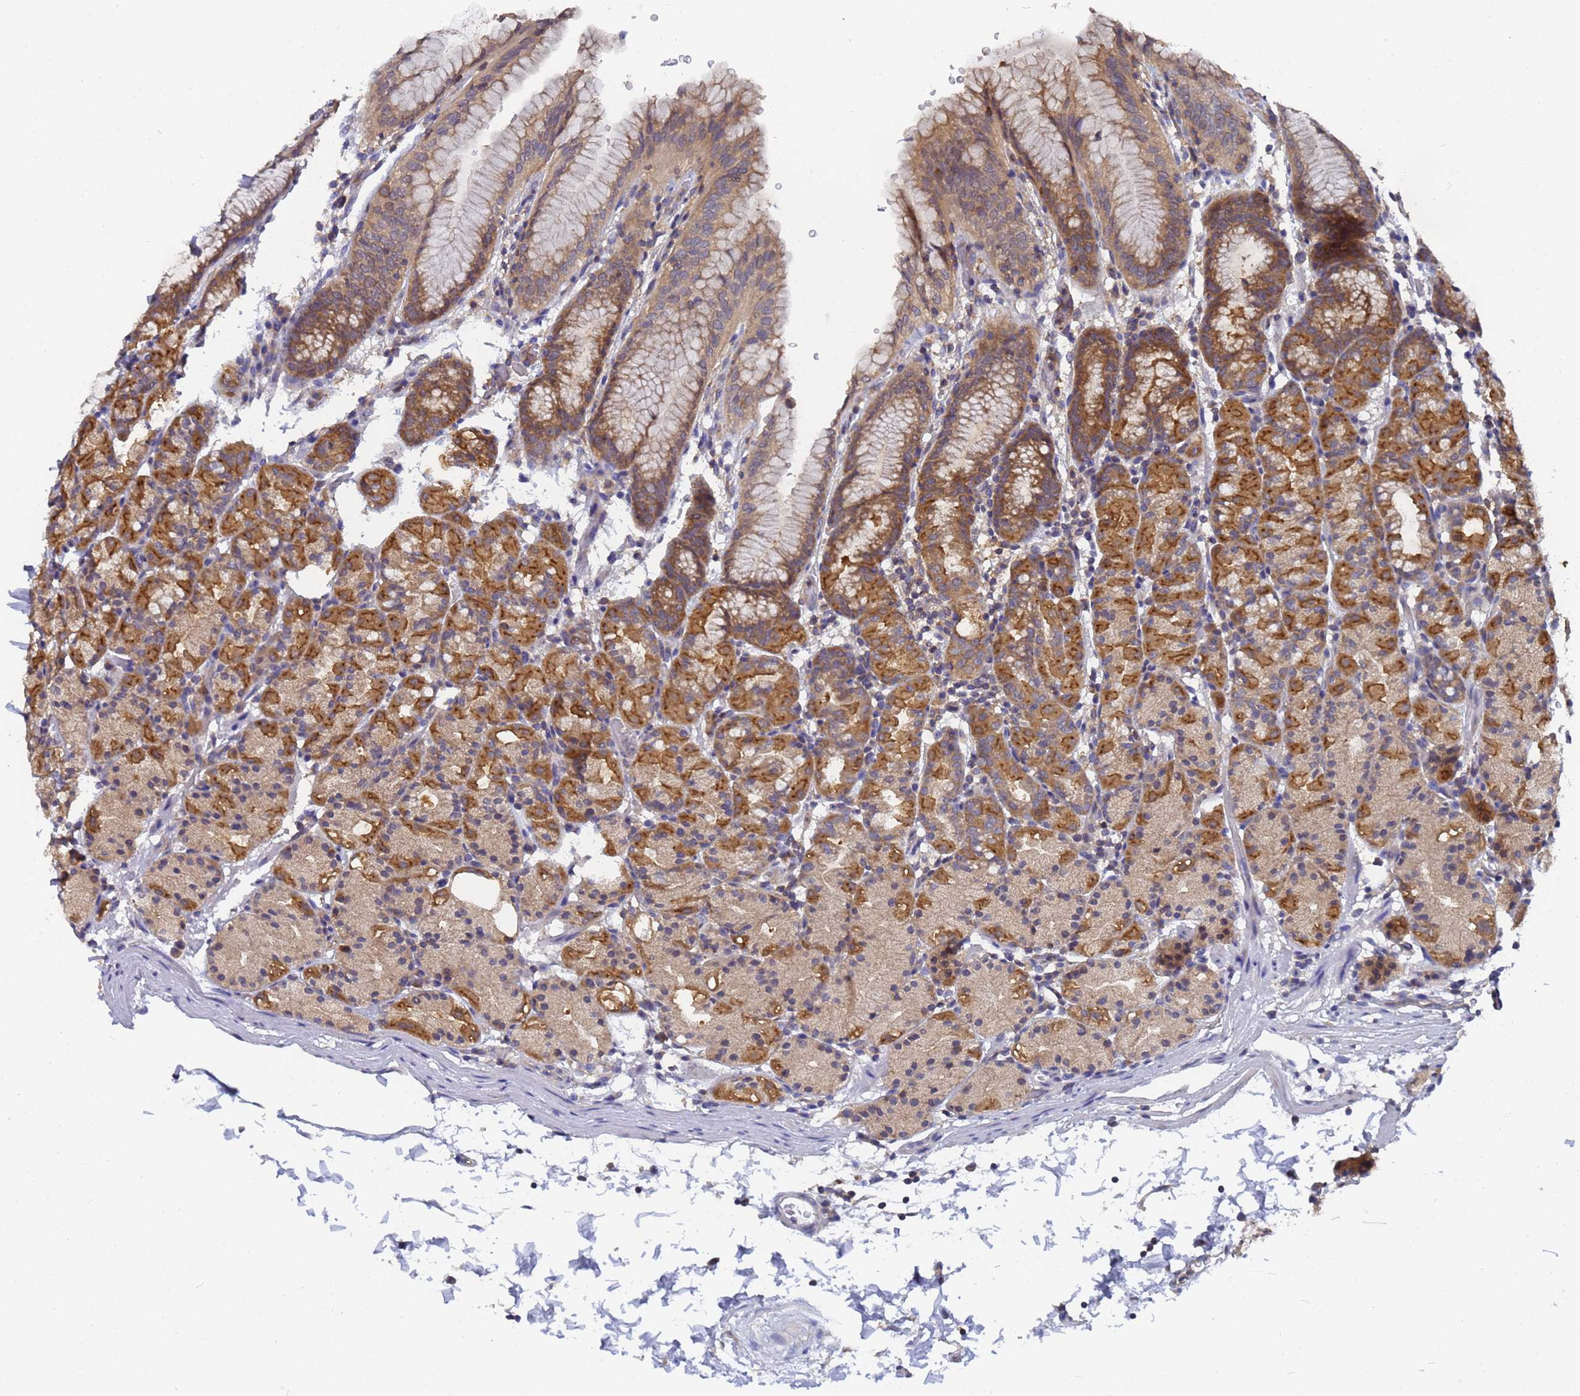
{"staining": {"intensity": "strong", "quantity": ">75%", "location": "cytoplasmic/membranous"}, "tissue": "stomach", "cell_type": "Glandular cells", "image_type": "normal", "snomed": [{"axis": "morphology", "description": "Normal tissue, NOS"}, {"axis": "topography", "description": "Stomach, upper"}], "caption": "Human stomach stained for a protein (brown) exhibits strong cytoplasmic/membranous positive expression in about >75% of glandular cells.", "gene": "ALS2CL", "patient": {"sex": "male", "age": 48}}